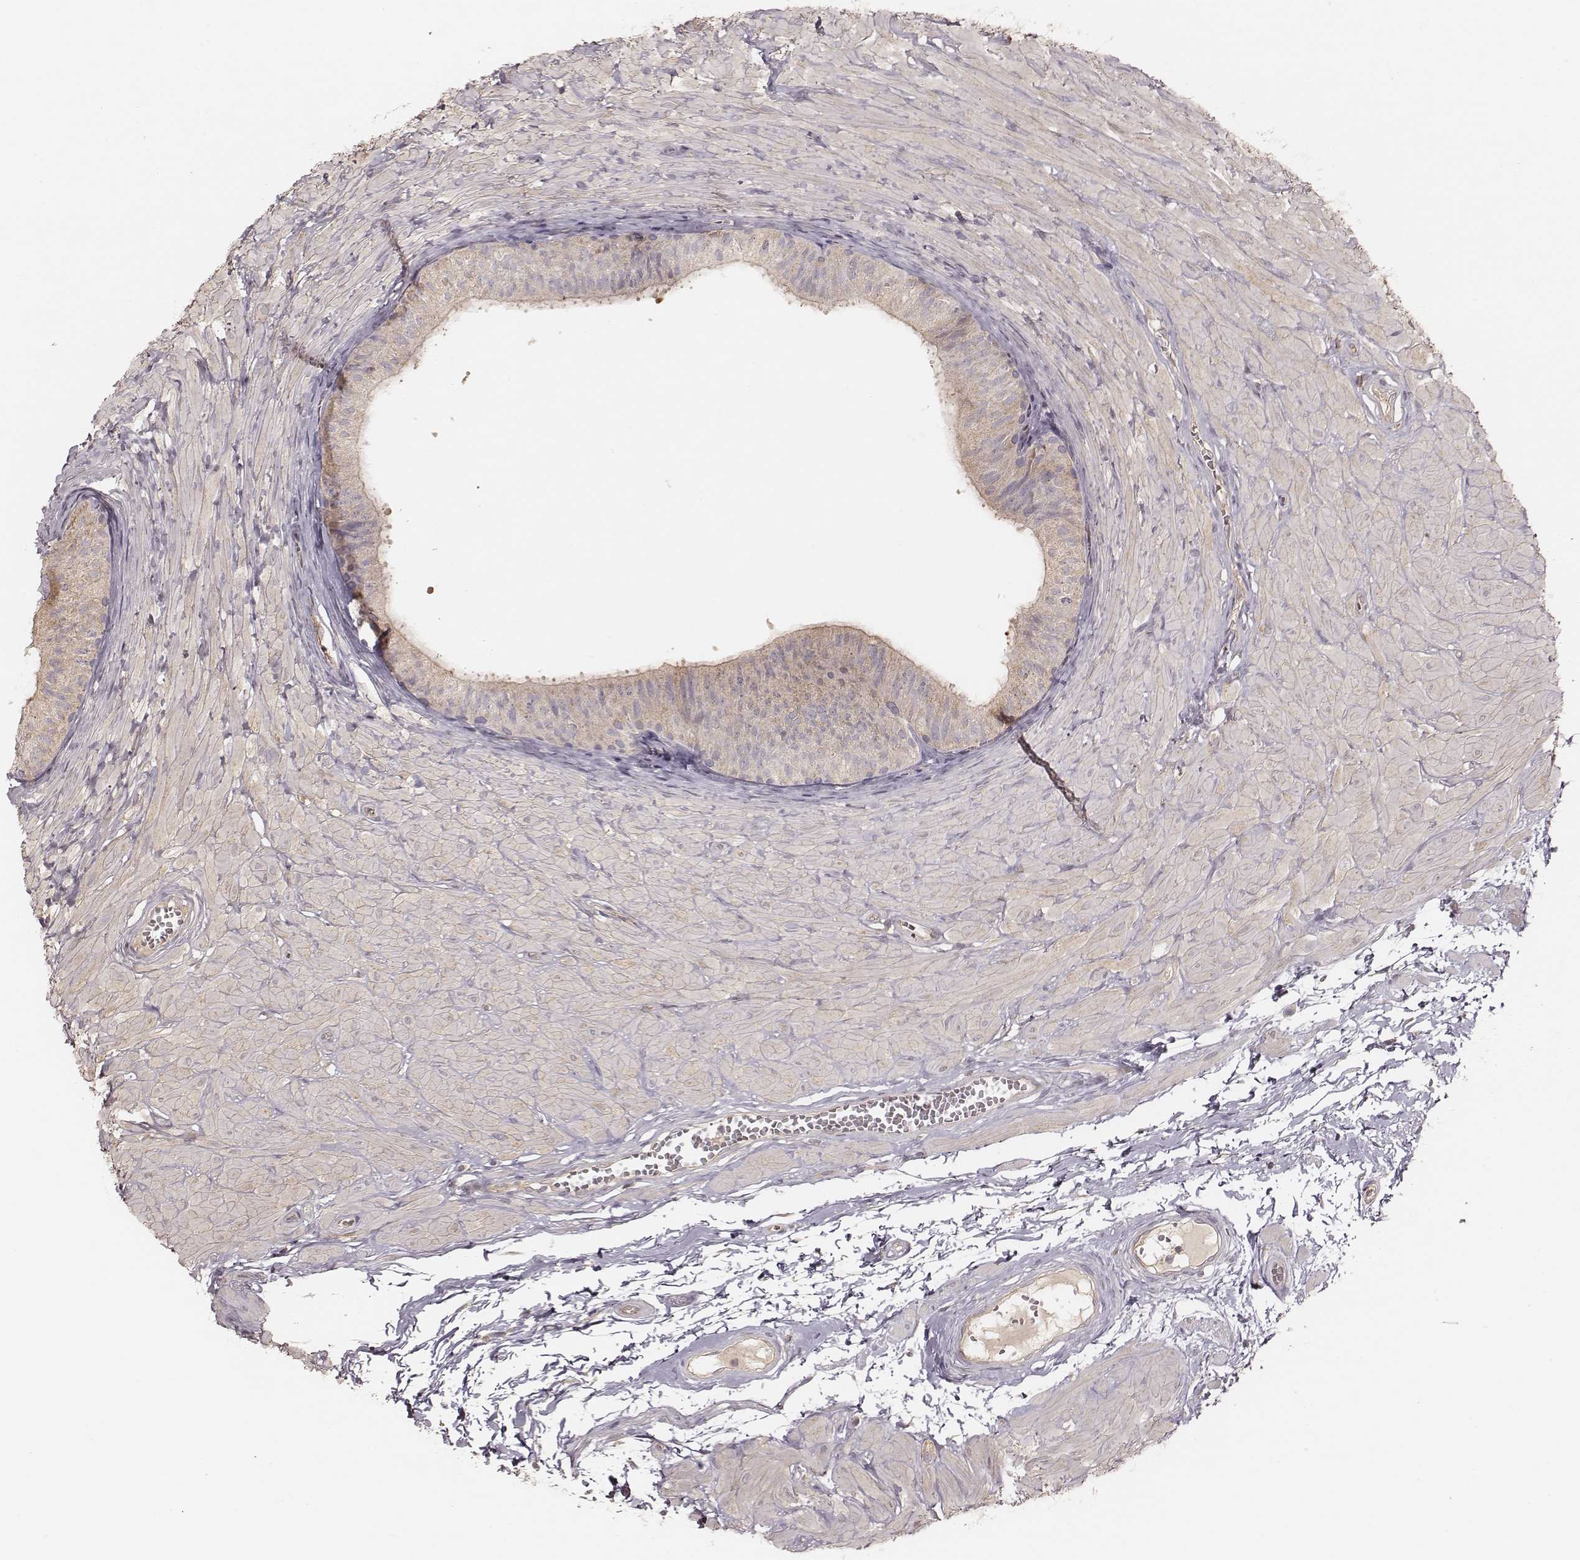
{"staining": {"intensity": "weak", "quantity": ">75%", "location": "cytoplasmic/membranous"}, "tissue": "epididymis", "cell_type": "Glandular cells", "image_type": "normal", "snomed": [{"axis": "morphology", "description": "Normal tissue, NOS"}, {"axis": "topography", "description": "Epididymis"}, {"axis": "topography", "description": "Vas deferens"}], "caption": "Immunohistochemical staining of benign human epididymis shows low levels of weak cytoplasmic/membranous expression in approximately >75% of glandular cells.", "gene": "CARS1", "patient": {"sex": "male", "age": 23}}